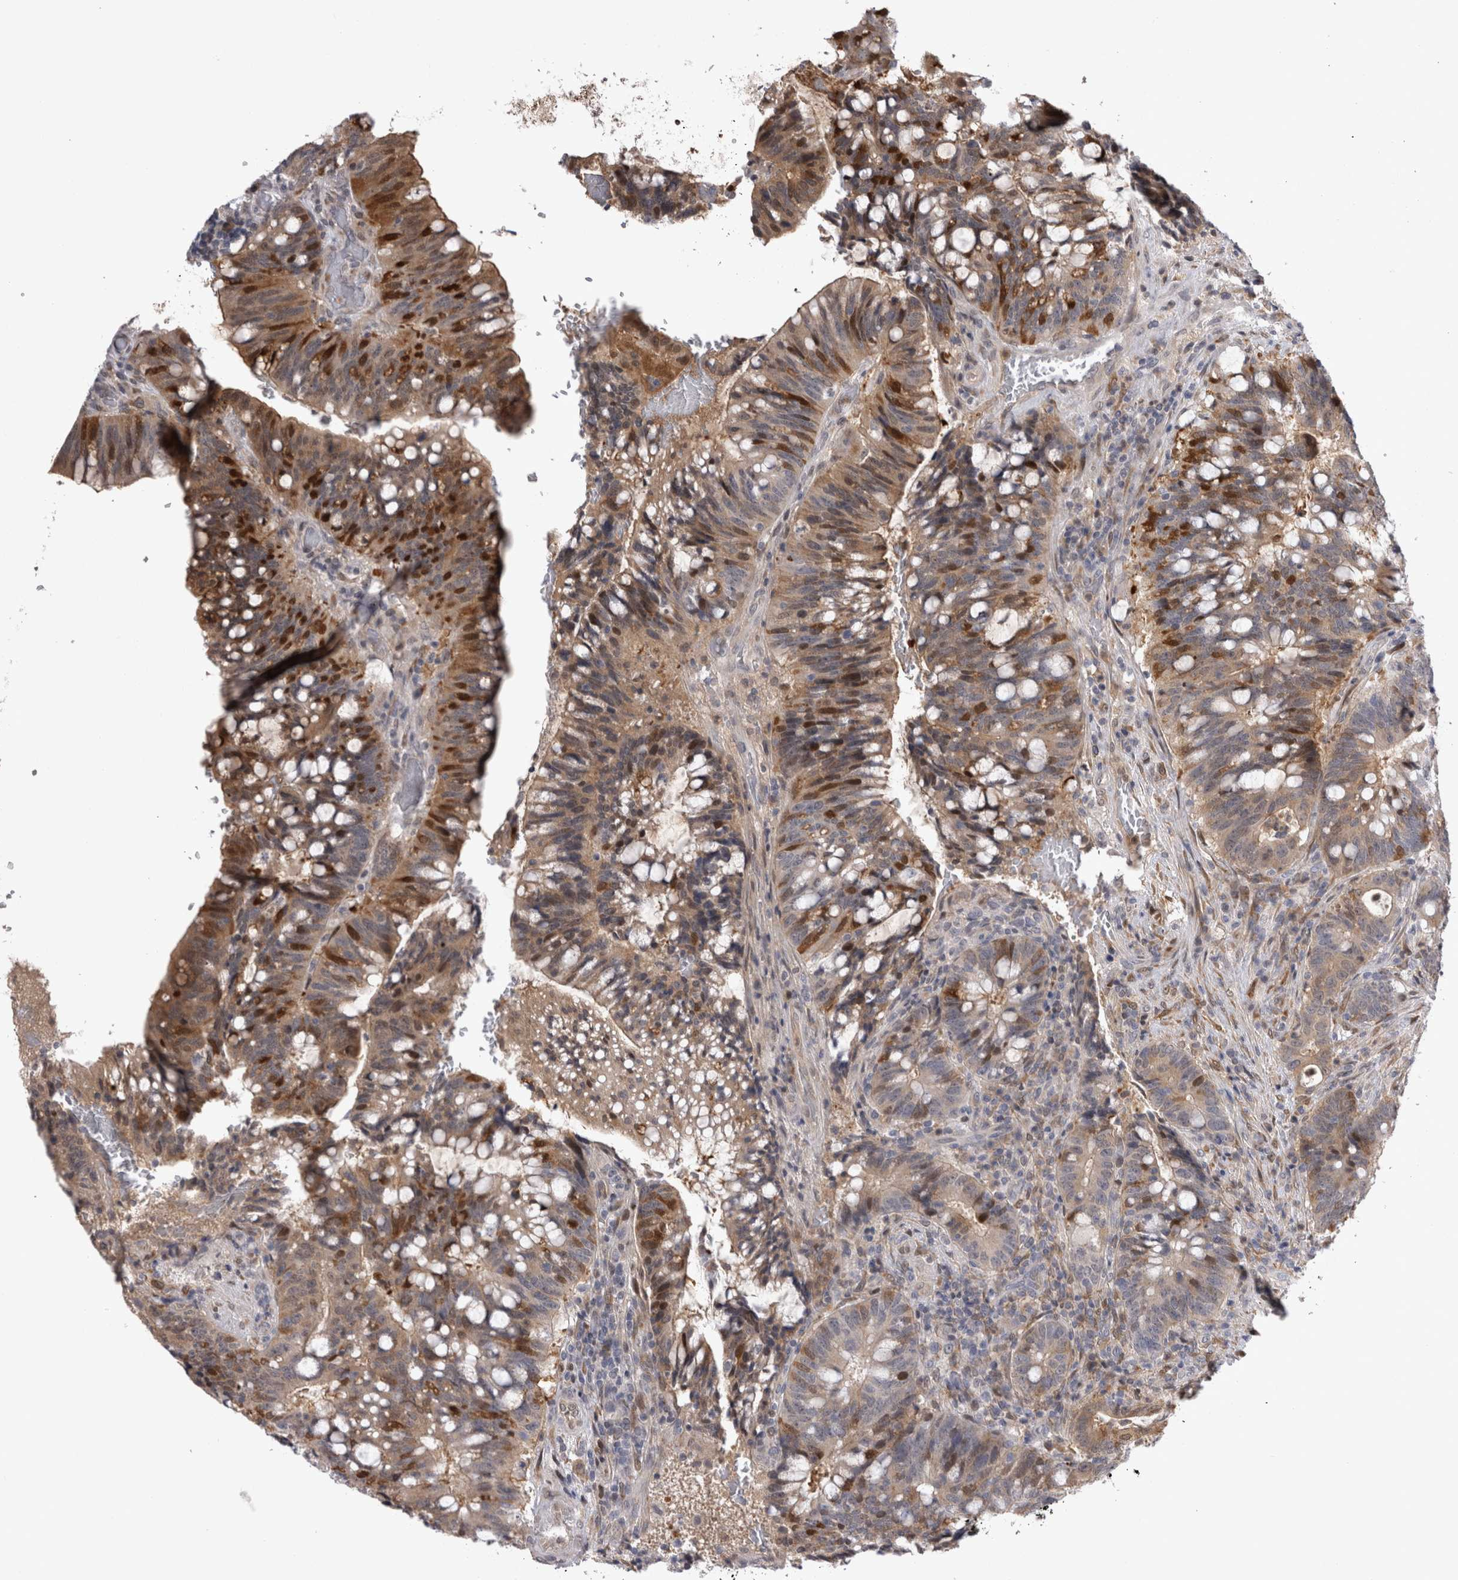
{"staining": {"intensity": "moderate", "quantity": "25%-75%", "location": "cytoplasmic/membranous"}, "tissue": "colorectal cancer", "cell_type": "Tumor cells", "image_type": "cancer", "snomed": [{"axis": "morphology", "description": "Adenocarcinoma, NOS"}, {"axis": "topography", "description": "Colon"}], "caption": "Tumor cells display moderate cytoplasmic/membranous expression in about 25%-75% of cells in colorectal adenocarcinoma. Nuclei are stained in blue.", "gene": "CHIC2", "patient": {"sex": "female", "age": 66}}